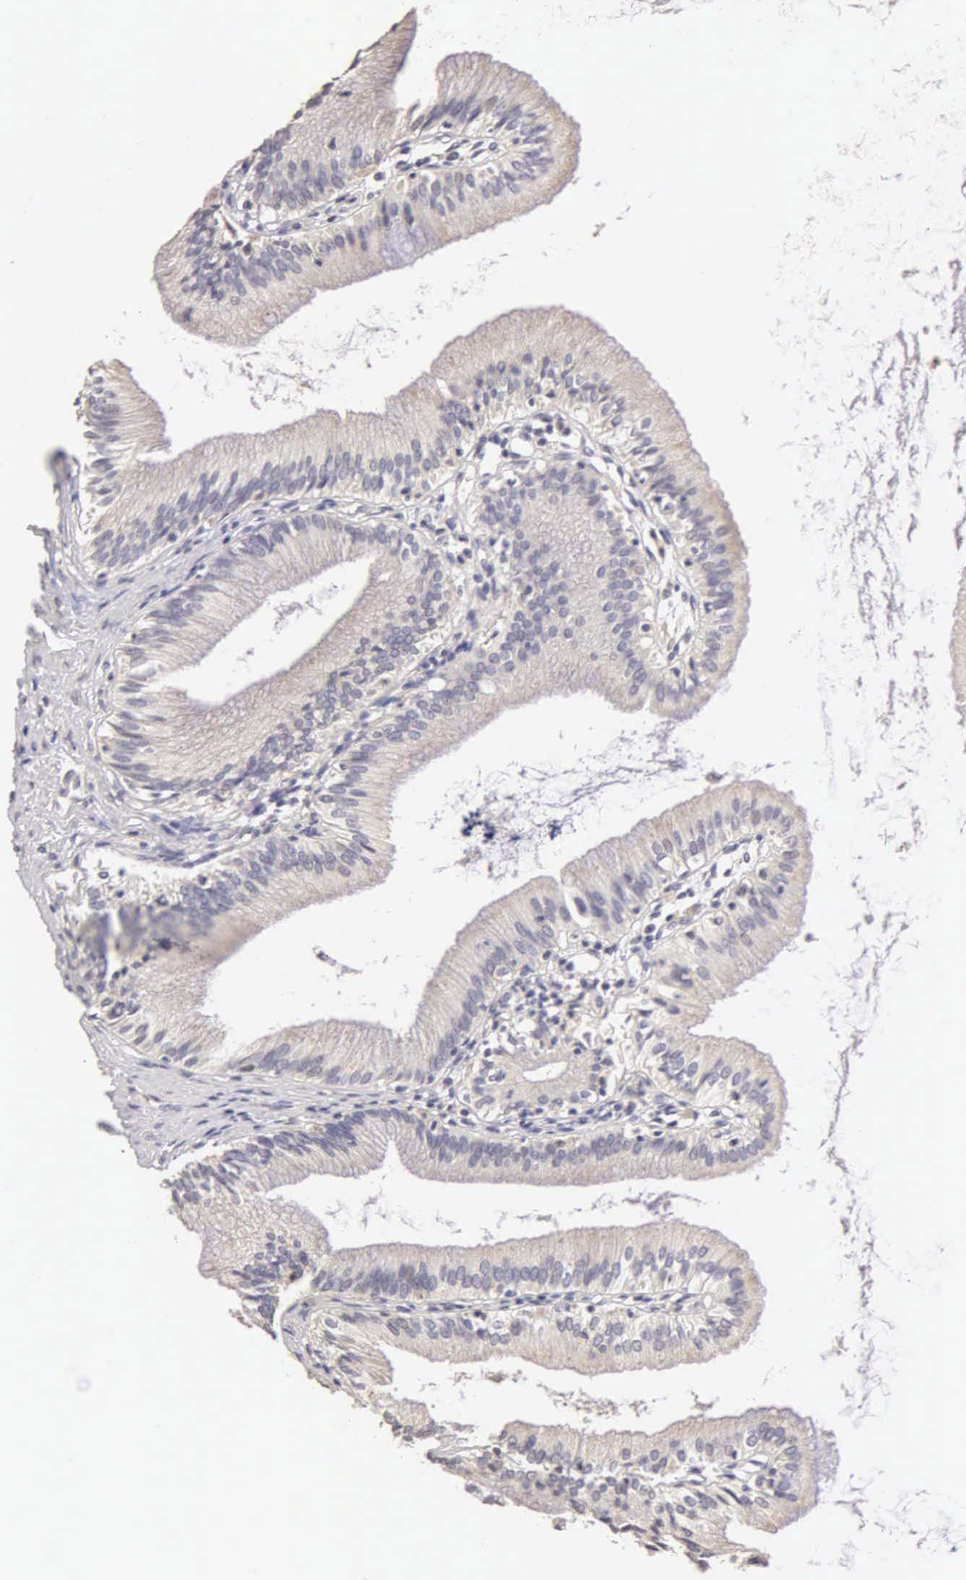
{"staining": {"intensity": "negative", "quantity": "none", "location": "none"}, "tissue": "gallbladder", "cell_type": "Glandular cells", "image_type": "normal", "snomed": [{"axis": "morphology", "description": "Normal tissue, NOS"}, {"axis": "topography", "description": "Gallbladder"}], "caption": "The immunohistochemistry micrograph has no significant staining in glandular cells of gallbladder.", "gene": "ESR1", "patient": {"sex": "male", "age": 58}}